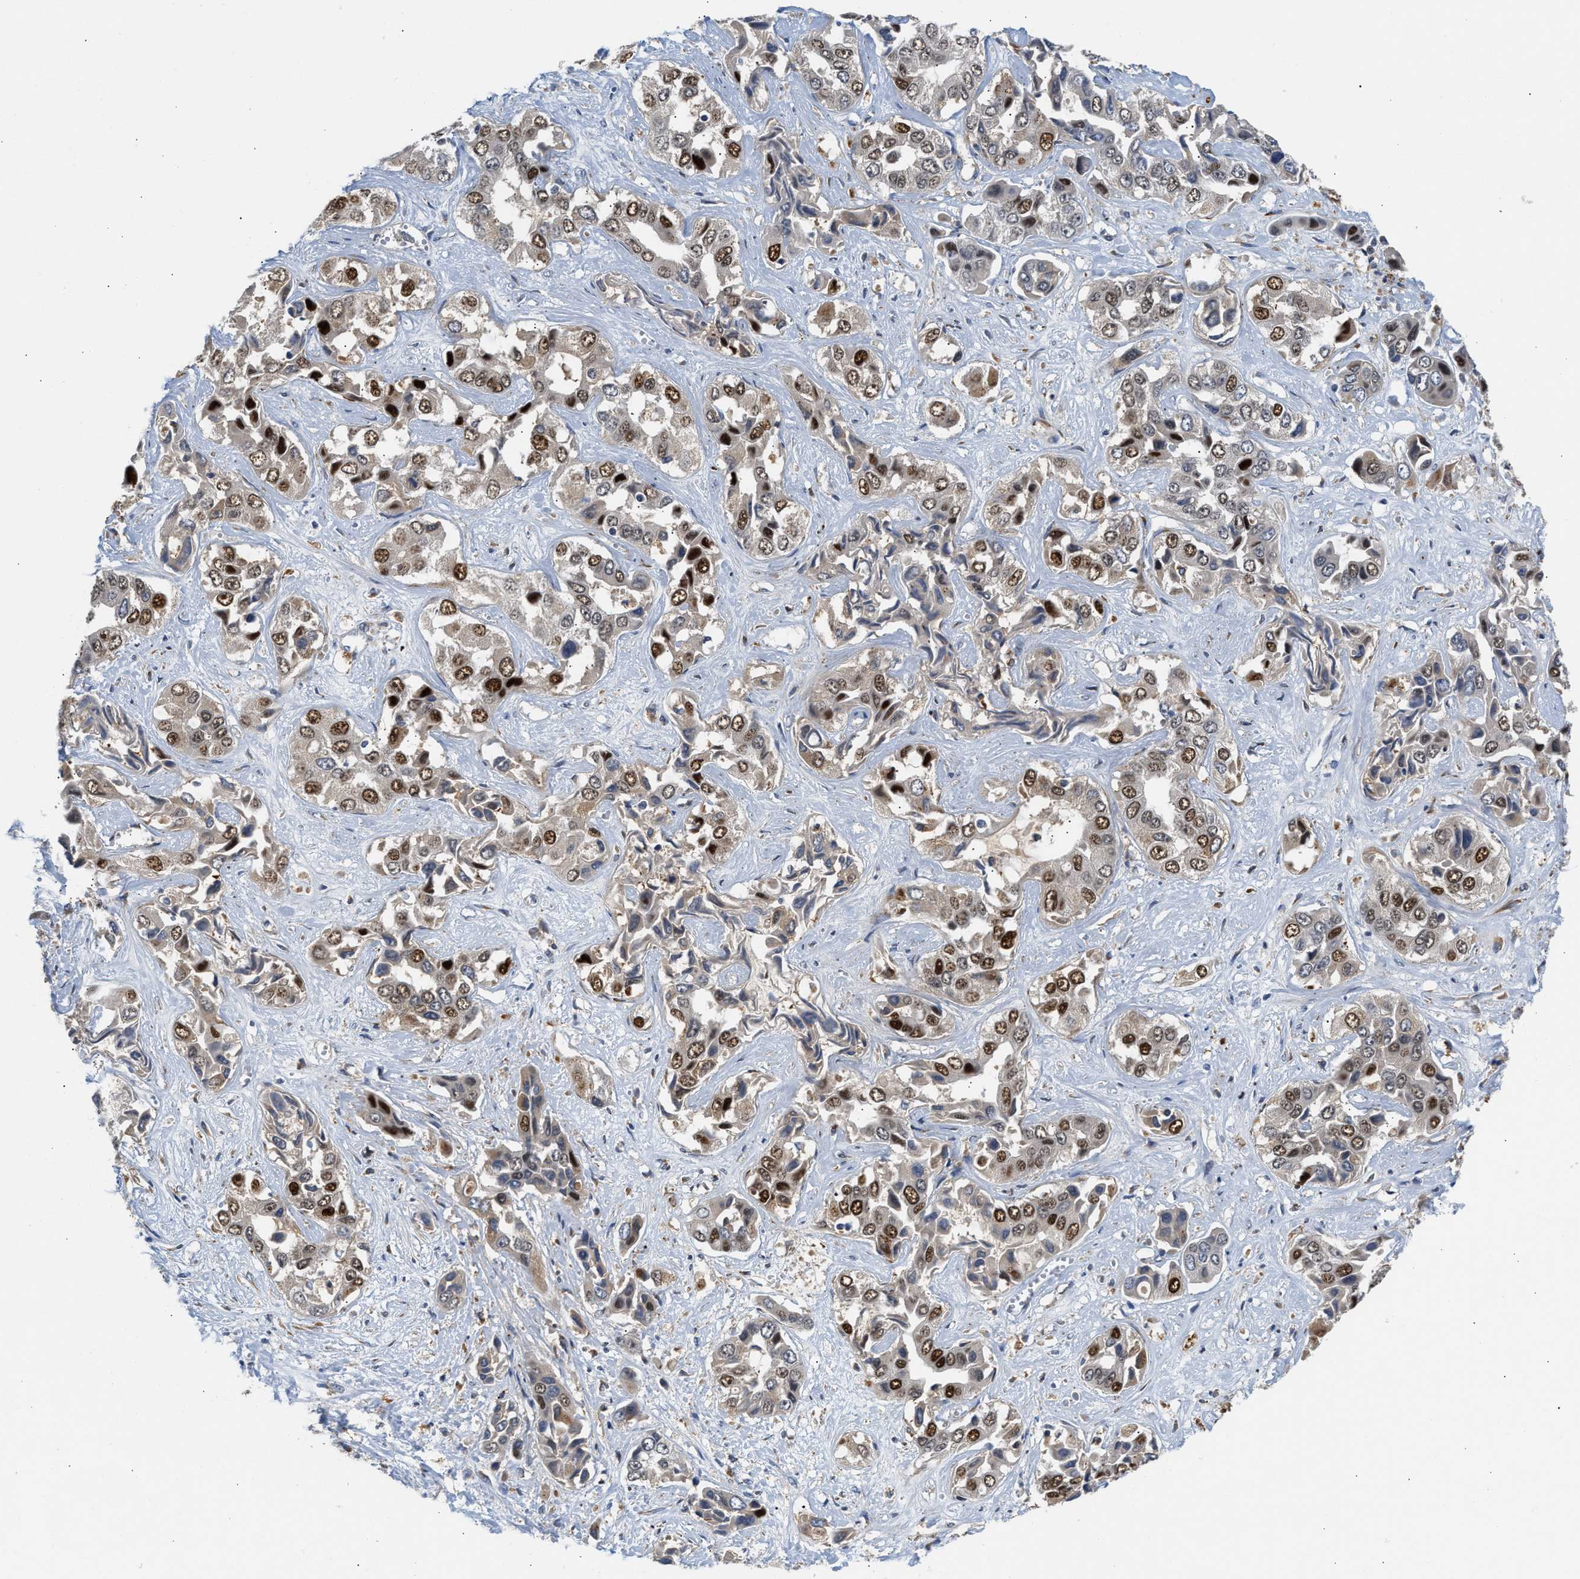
{"staining": {"intensity": "strong", "quantity": ">75%", "location": "nuclear"}, "tissue": "liver cancer", "cell_type": "Tumor cells", "image_type": "cancer", "snomed": [{"axis": "morphology", "description": "Cholangiocarcinoma"}, {"axis": "topography", "description": "Liver"}], "caption": "Liver cancer (cholangiocarcinoma) stained with DAB immunohistochemistry demonstrates high levels of strong nuclear staining in approximately >75% of tumor cells. Nuclei are stained in blue.", "gene": "PPM1L", "patient": {"sex": "female", "age": 52}}